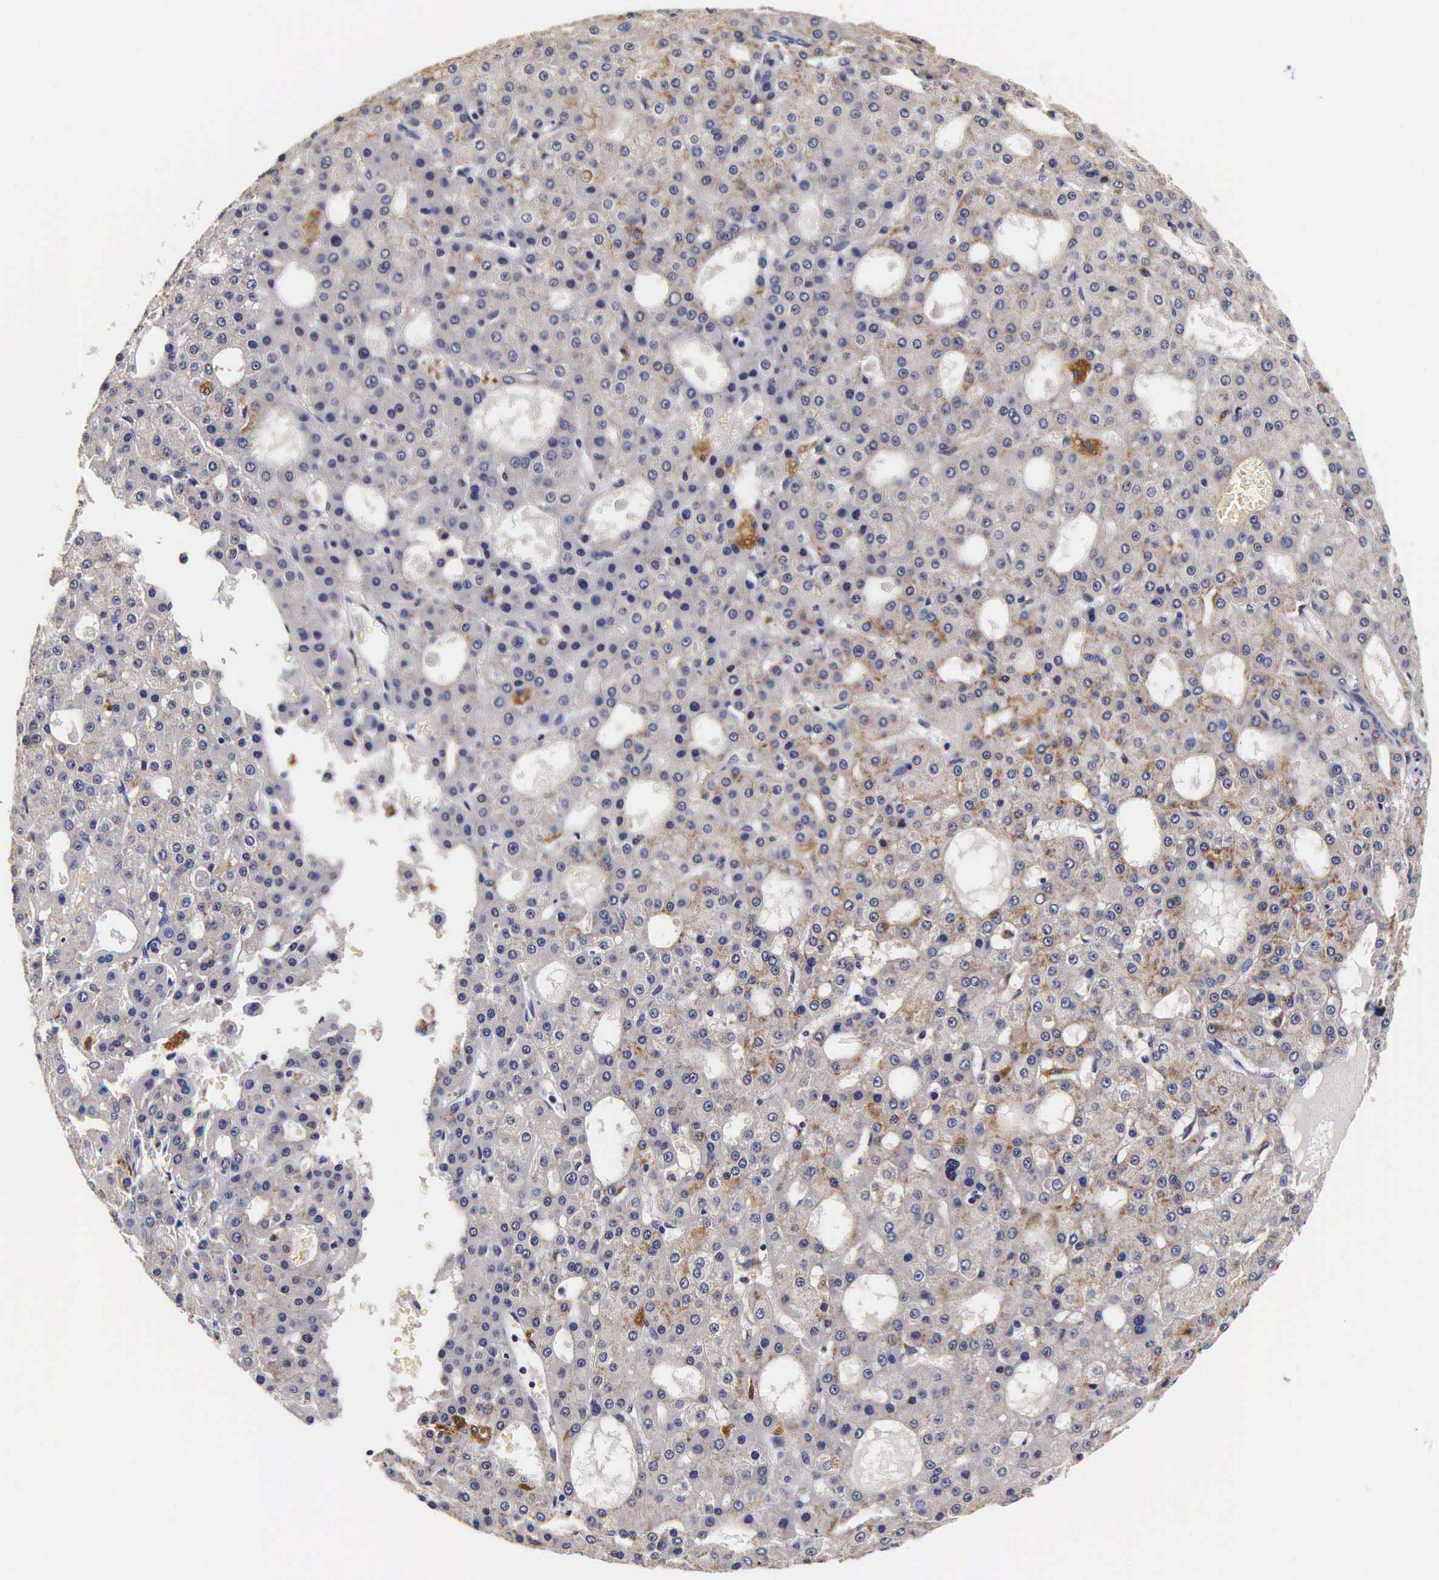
{"staining": {"intensity": "moderate", "quantity": "25%-75%", "location": "cytoplasmic/membranous"}, "tissue": "liver cancer", "cell_type": "Tumor cells", "image_type": "cancer", "snomed": [{"axis": "morphology", "description": "Carcinoma, Hepatocellular, NOS"}, {"axis": "topography", "description": "Liver"}], "caption": "An immunohistochemistry (IHC) histopathology image of neoplastic tissue is shown. Protein staining in brown shows moderate cytoplasmic/membranous positivity in hepatocellular carcinoma (liver) within tumor cells.", "gene": "CTSB", "patient": {"sex": "male", "age": 47}}